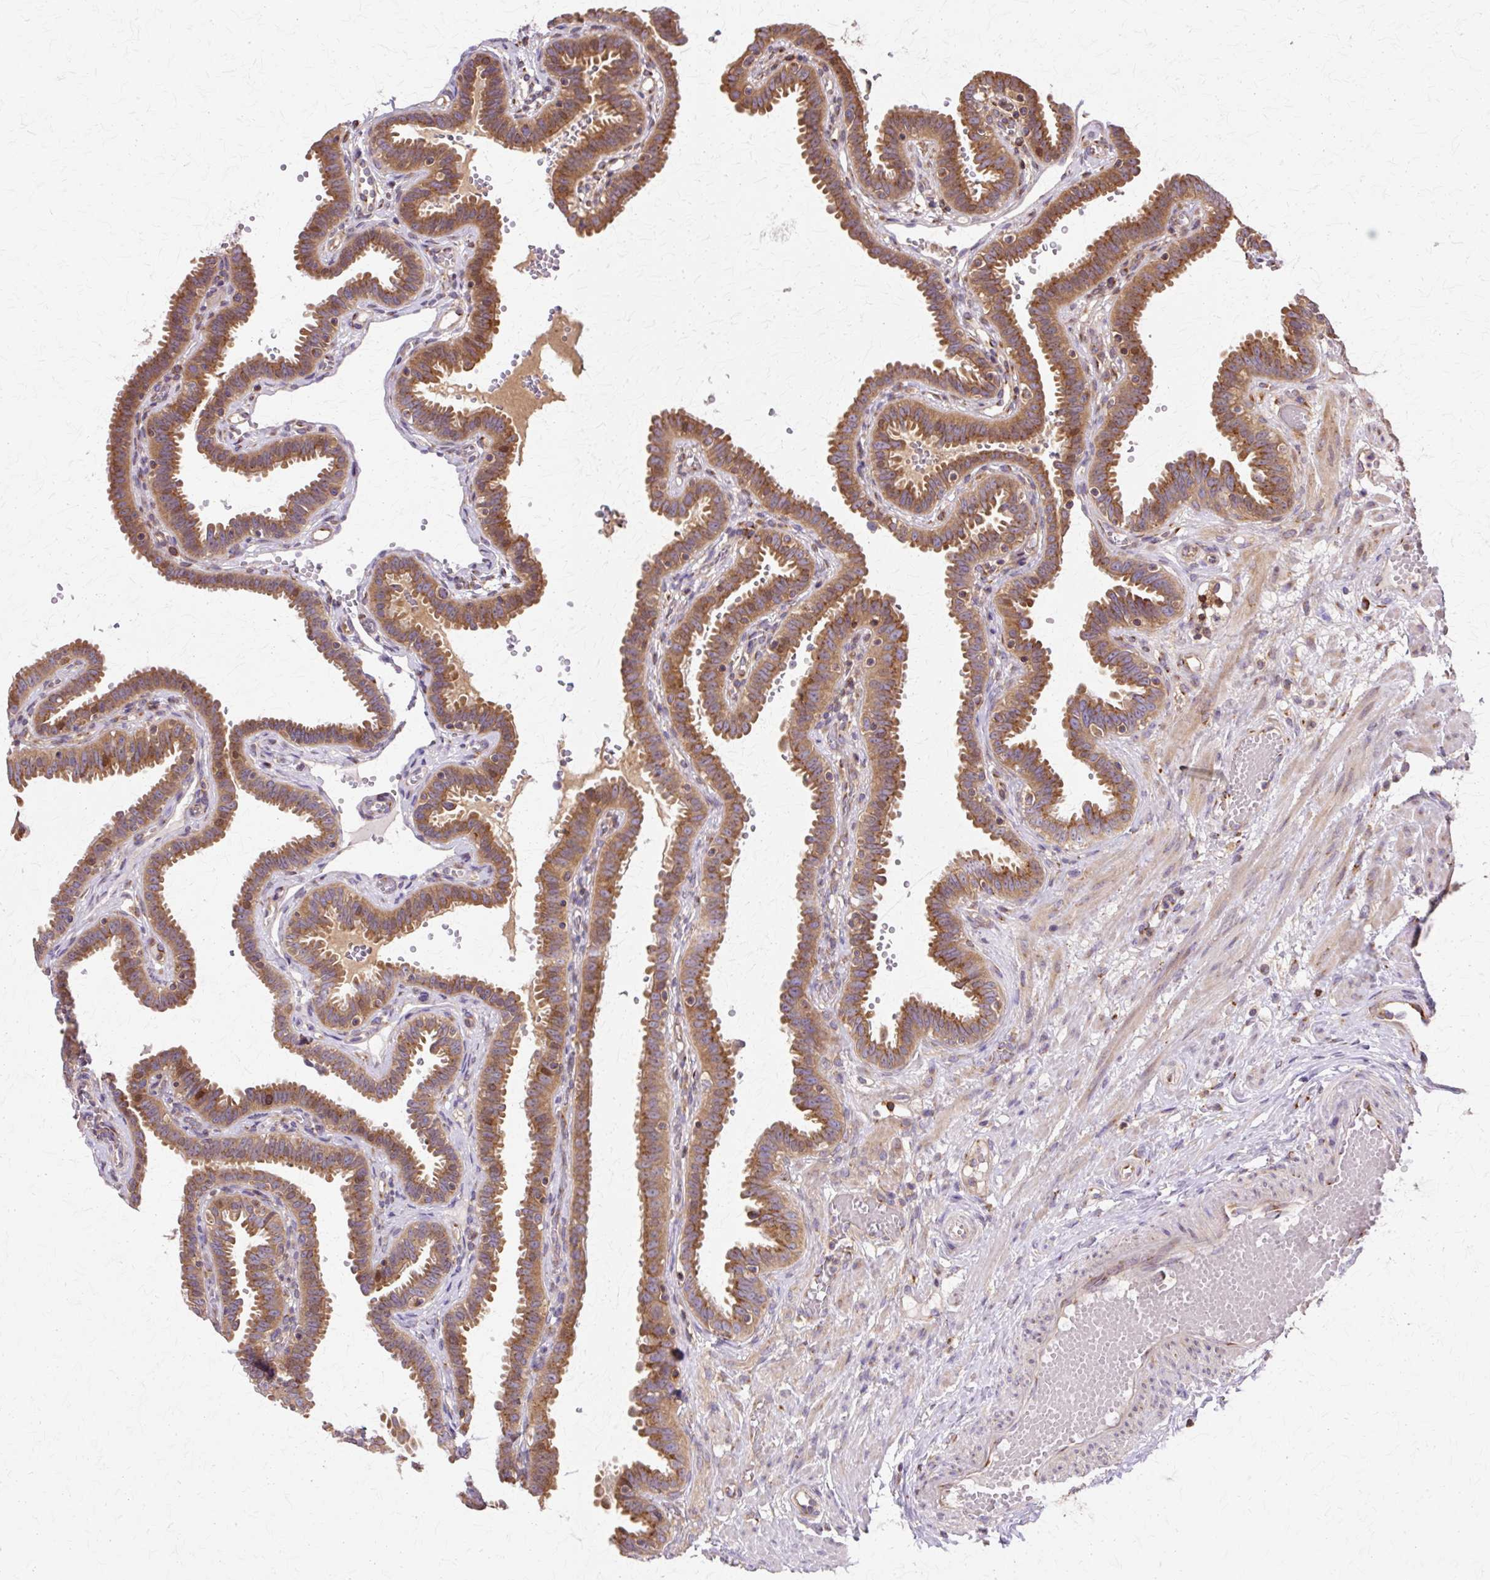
{"staining": {"intensity": "moderate", "quantity": ">75%", "location": "cytoplasmic/membranous"}, "tissue": "fallopian tube", "cell_type": "Glandular cells", "image_type": "normal", "snomed": [{"axis": "morphology", "description": "Normal tissue, NOS"}, {"axis": "topography", "description": "Fallopian tube"}], "caption": "IHC (DAB) staining of unremarkable human fallopian tube demonstrates moderate cytoplasmic/membranous protein expression in approximately >75% of glandular cells.", "gene": "COPB1", "patient": {"sex": "female", "age": 37}}